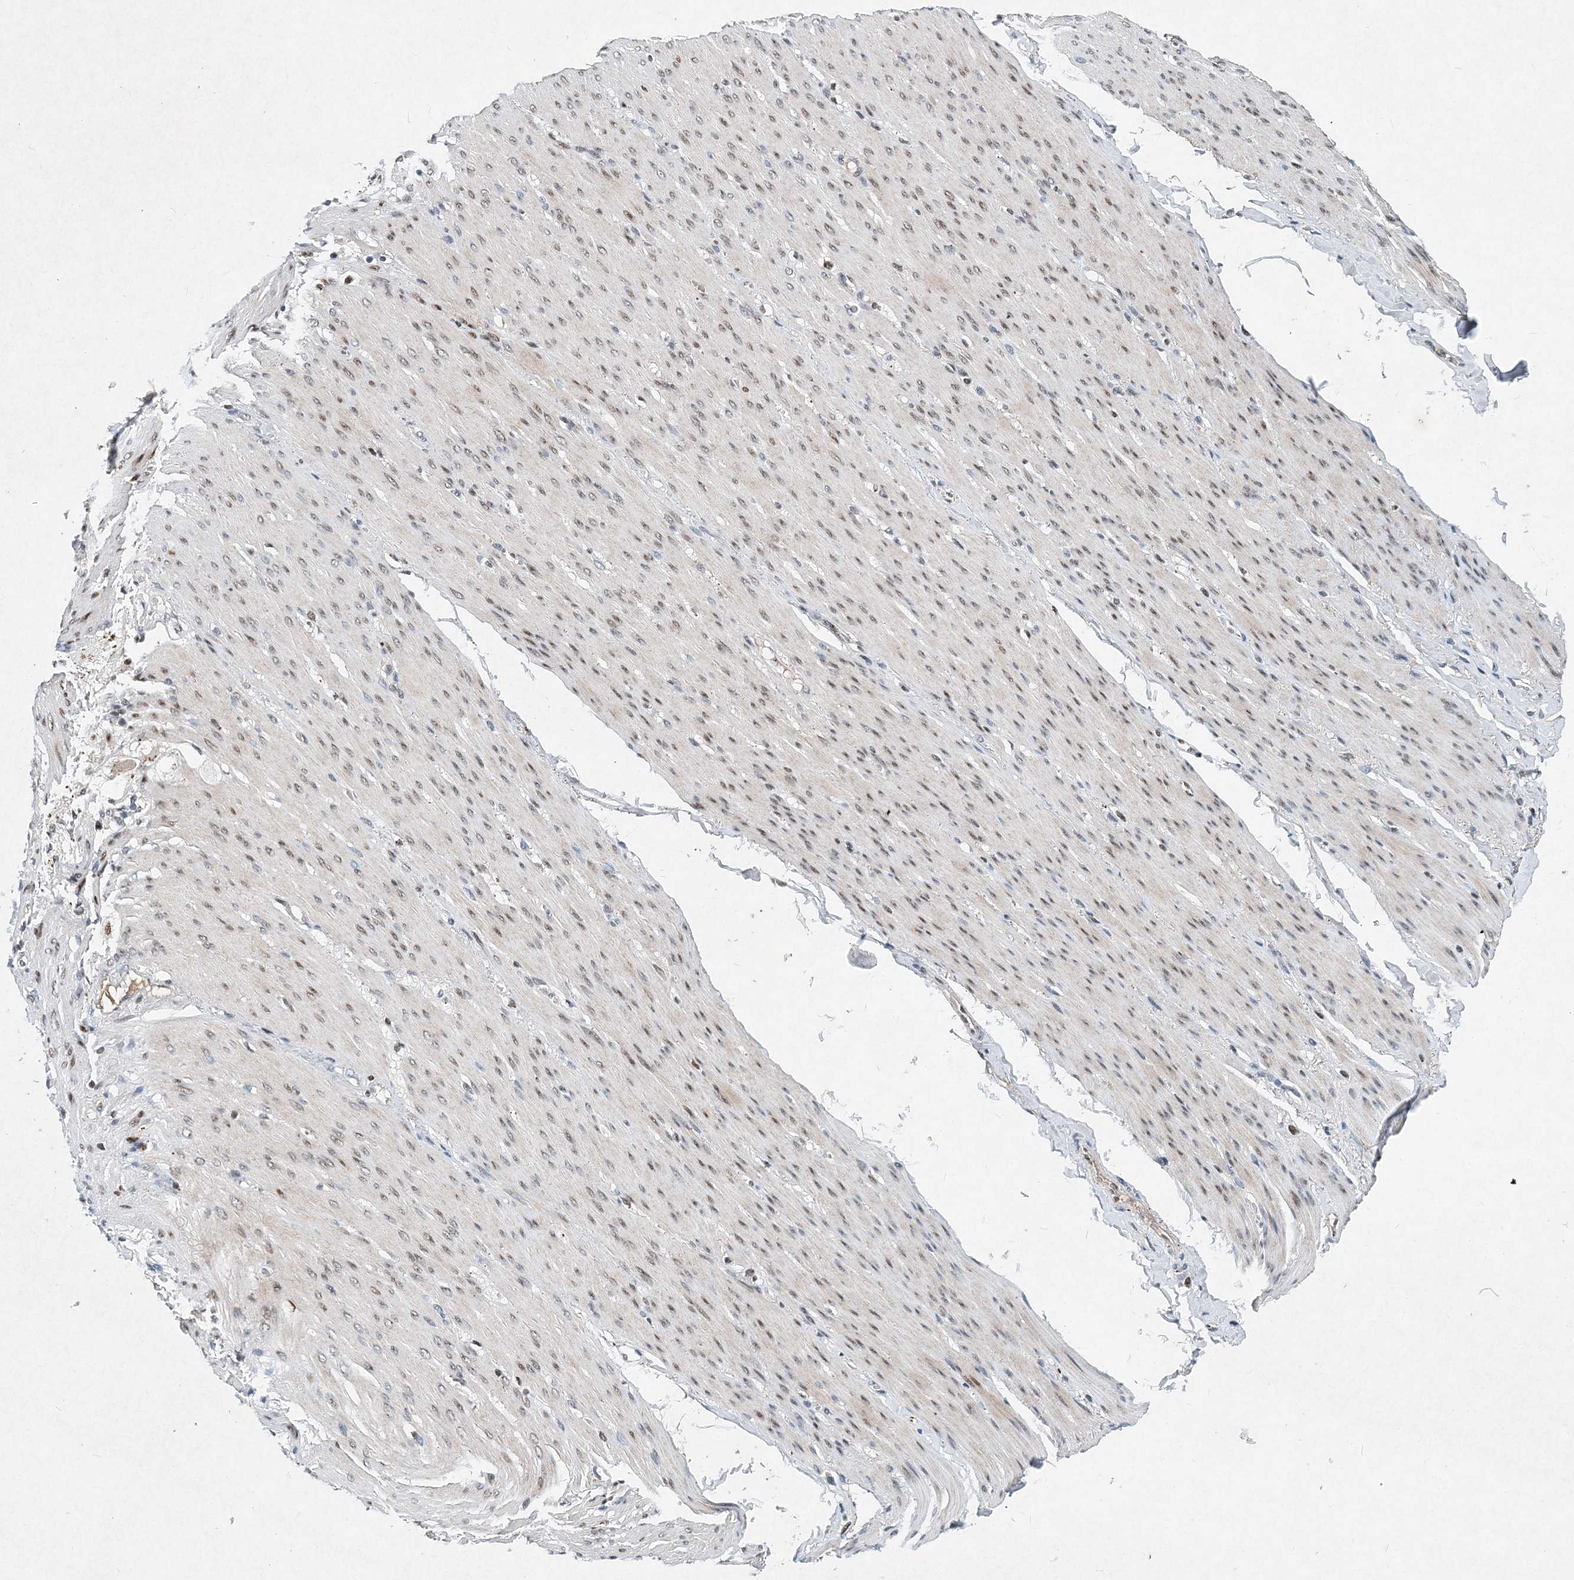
{"staining": {"intensity": "moderate", "quantity": ">75%", "location": "nuclear"}, "tissue": "adipose tissue", "cell_type": "Adipocytes", "image_type": "normal", "snomed": [{"axis": "morphology", "description": "Normal tissue, NOS"}, {"axis": "topography", "description": "Colon"}, {"axis": "topography", "description": "Peripheral nerve tissue"}], "caption": "Brown immunohistochemical staining in unremarkable adipose tissue displays moderate nuclear expression in approximately >75% of adipocytes. (DAB = brown stain, brightfield microscopy at high magnification).", "gene": "KPNA4", "patient": {"sex": "female", "age": 61}}